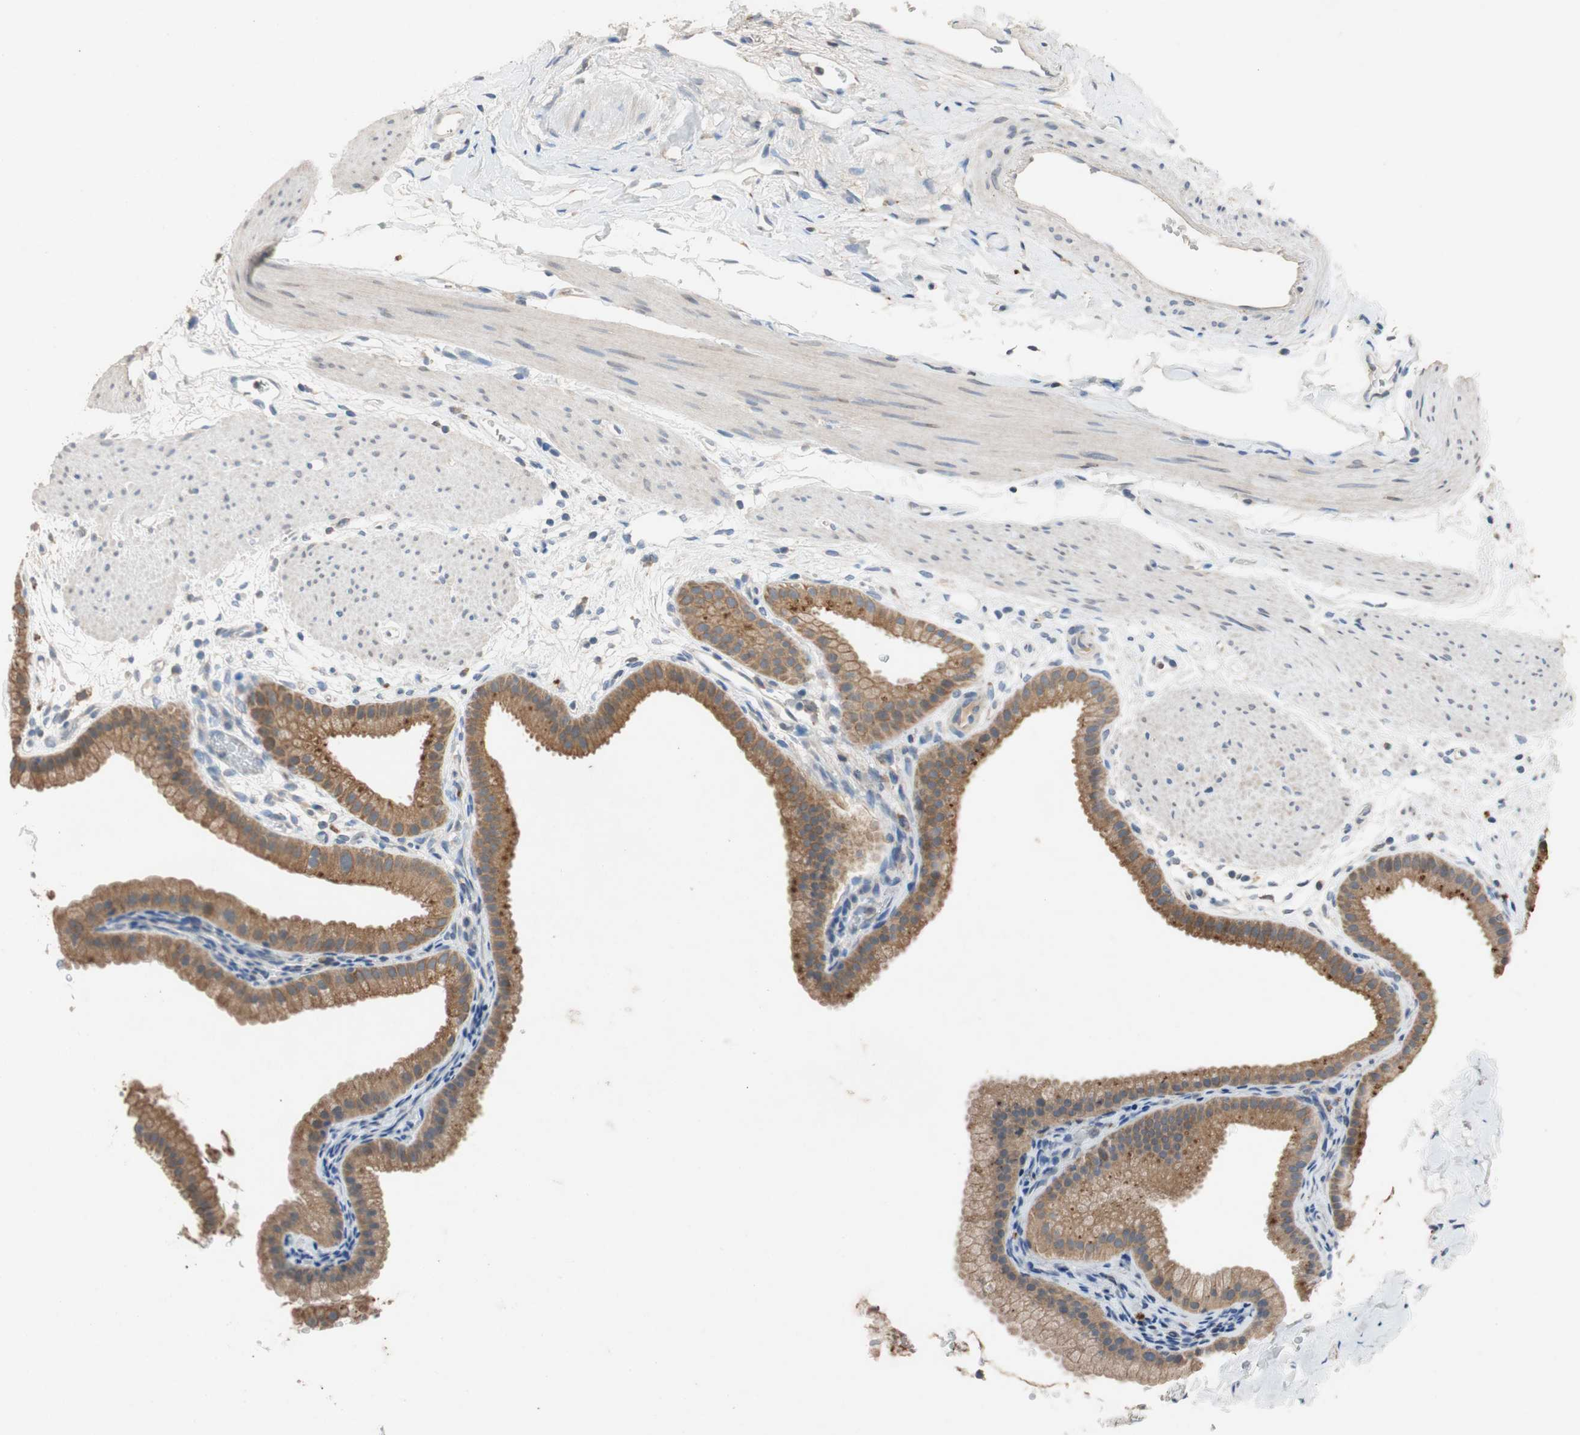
{"staining": {"intensity": "moderate", "quantity": ">75%", "location": "cytoplasmic/membranous"}, "tissue": "gallbladder", "cell_type": "Glandular cells", "image_type": "normal", "snomed": [{"axis": "morphology", "description": "Normal tissue, NOS"}, {"axis": "topography", "description": "Gallbladder"}], "caption": "Immunohistochemistry histopathology image of benign gallbladder: gallbladder stained using immunohistochemistry displays medium levels of moderate protein expression localized specifically in the cytoplasmic/membranous of glandular cells, appearing as a cytoplasmic/membranous brown color.", "gene": "ADAP1", "patient": {"sex": "female", "age": 64}}